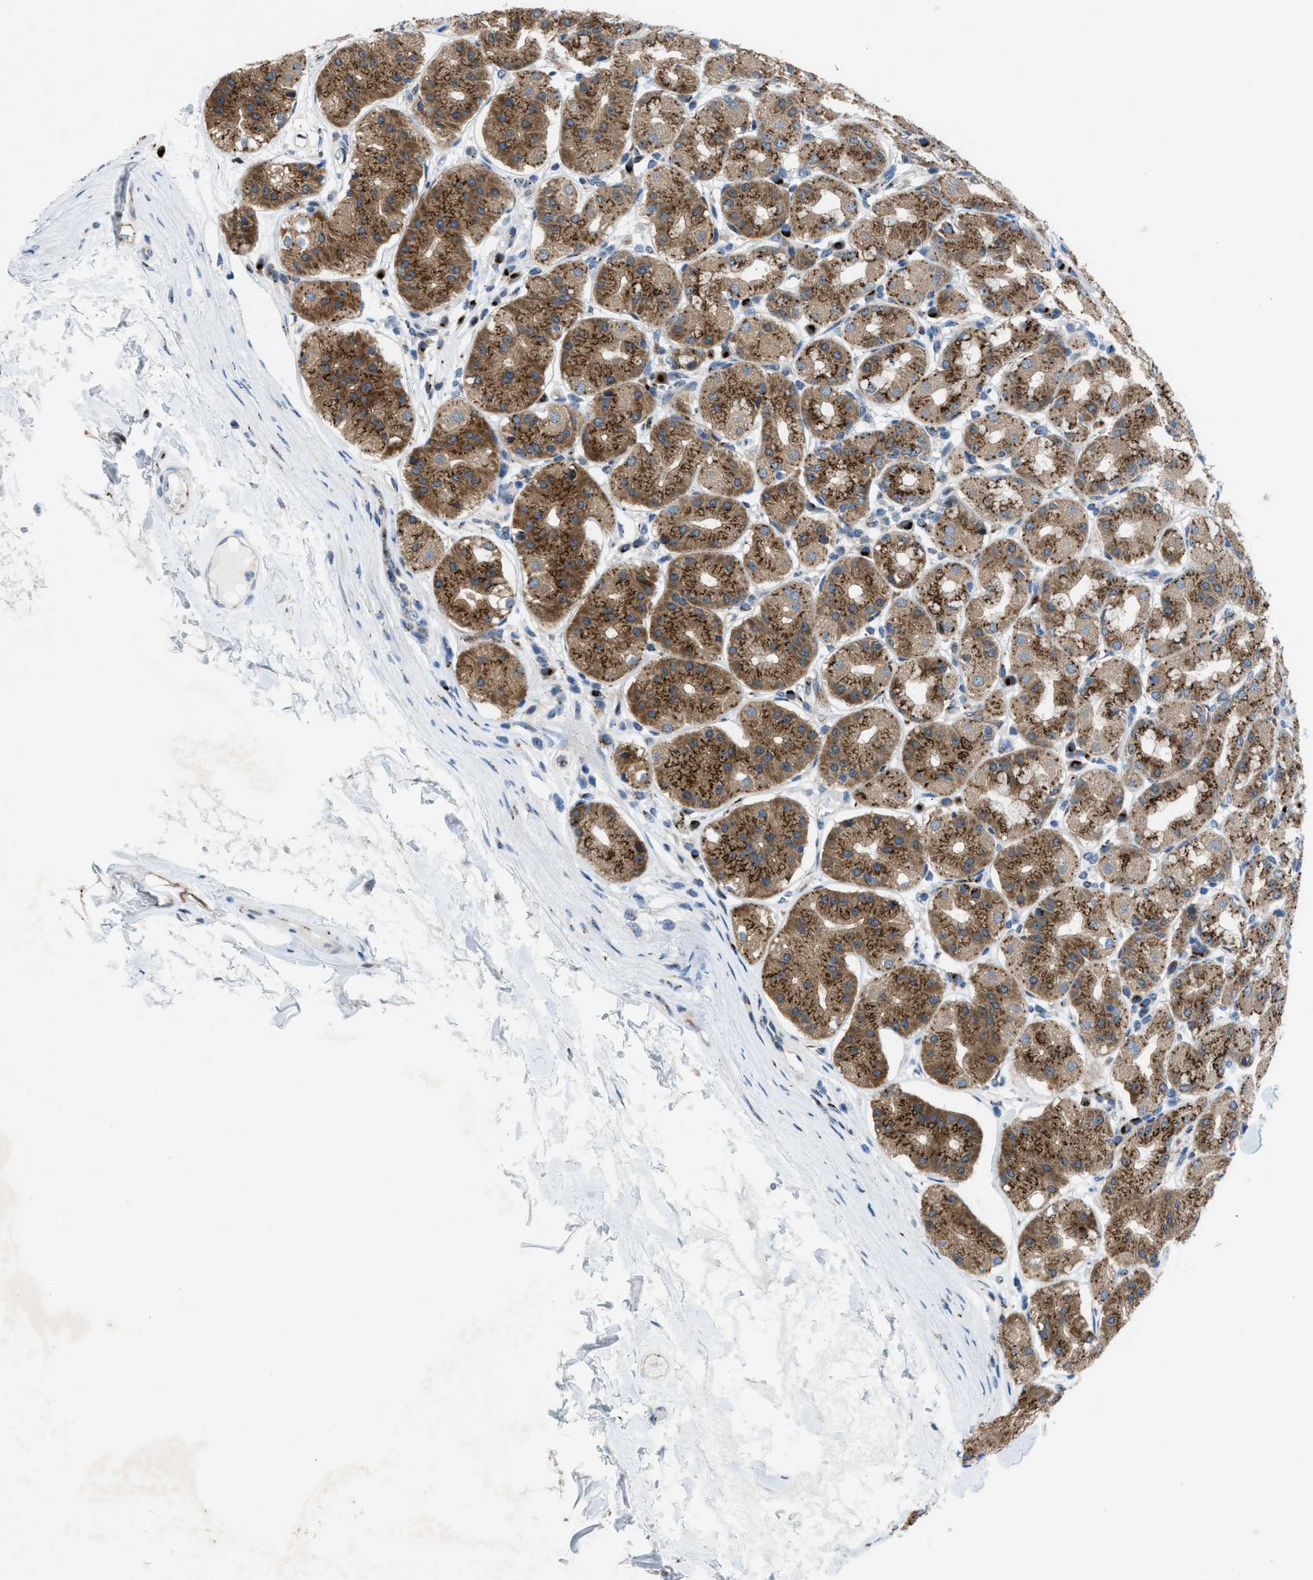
{"staining": {"intensity": "moderate", "quantity": ">75%", "location": "cytoplasmic/membranous"}, "tissue": "stomach", "cell_type": "Glandular cells", "image_type": "normal", "snomed": [{"axis": "morphology", "description": "Normal tissue, NOS"}, {"axis": "topography", "description": "Stomach"}, {"axis": "topography", "description": "Stomach, lower"}], "caption": "Immunohistochemistry (IHC) histopathology image of unremarkable stomach: stomach stained using immunohistochemistry (IHC) displays medium levels of moderate protein expression localized specifically in the cytoplasmic/membranous of glandular cells, appearing as a cytoplasmic/membranous brown color.", "gene": "SLC38A10", "patient": {"sex": "female", "age": 56}}